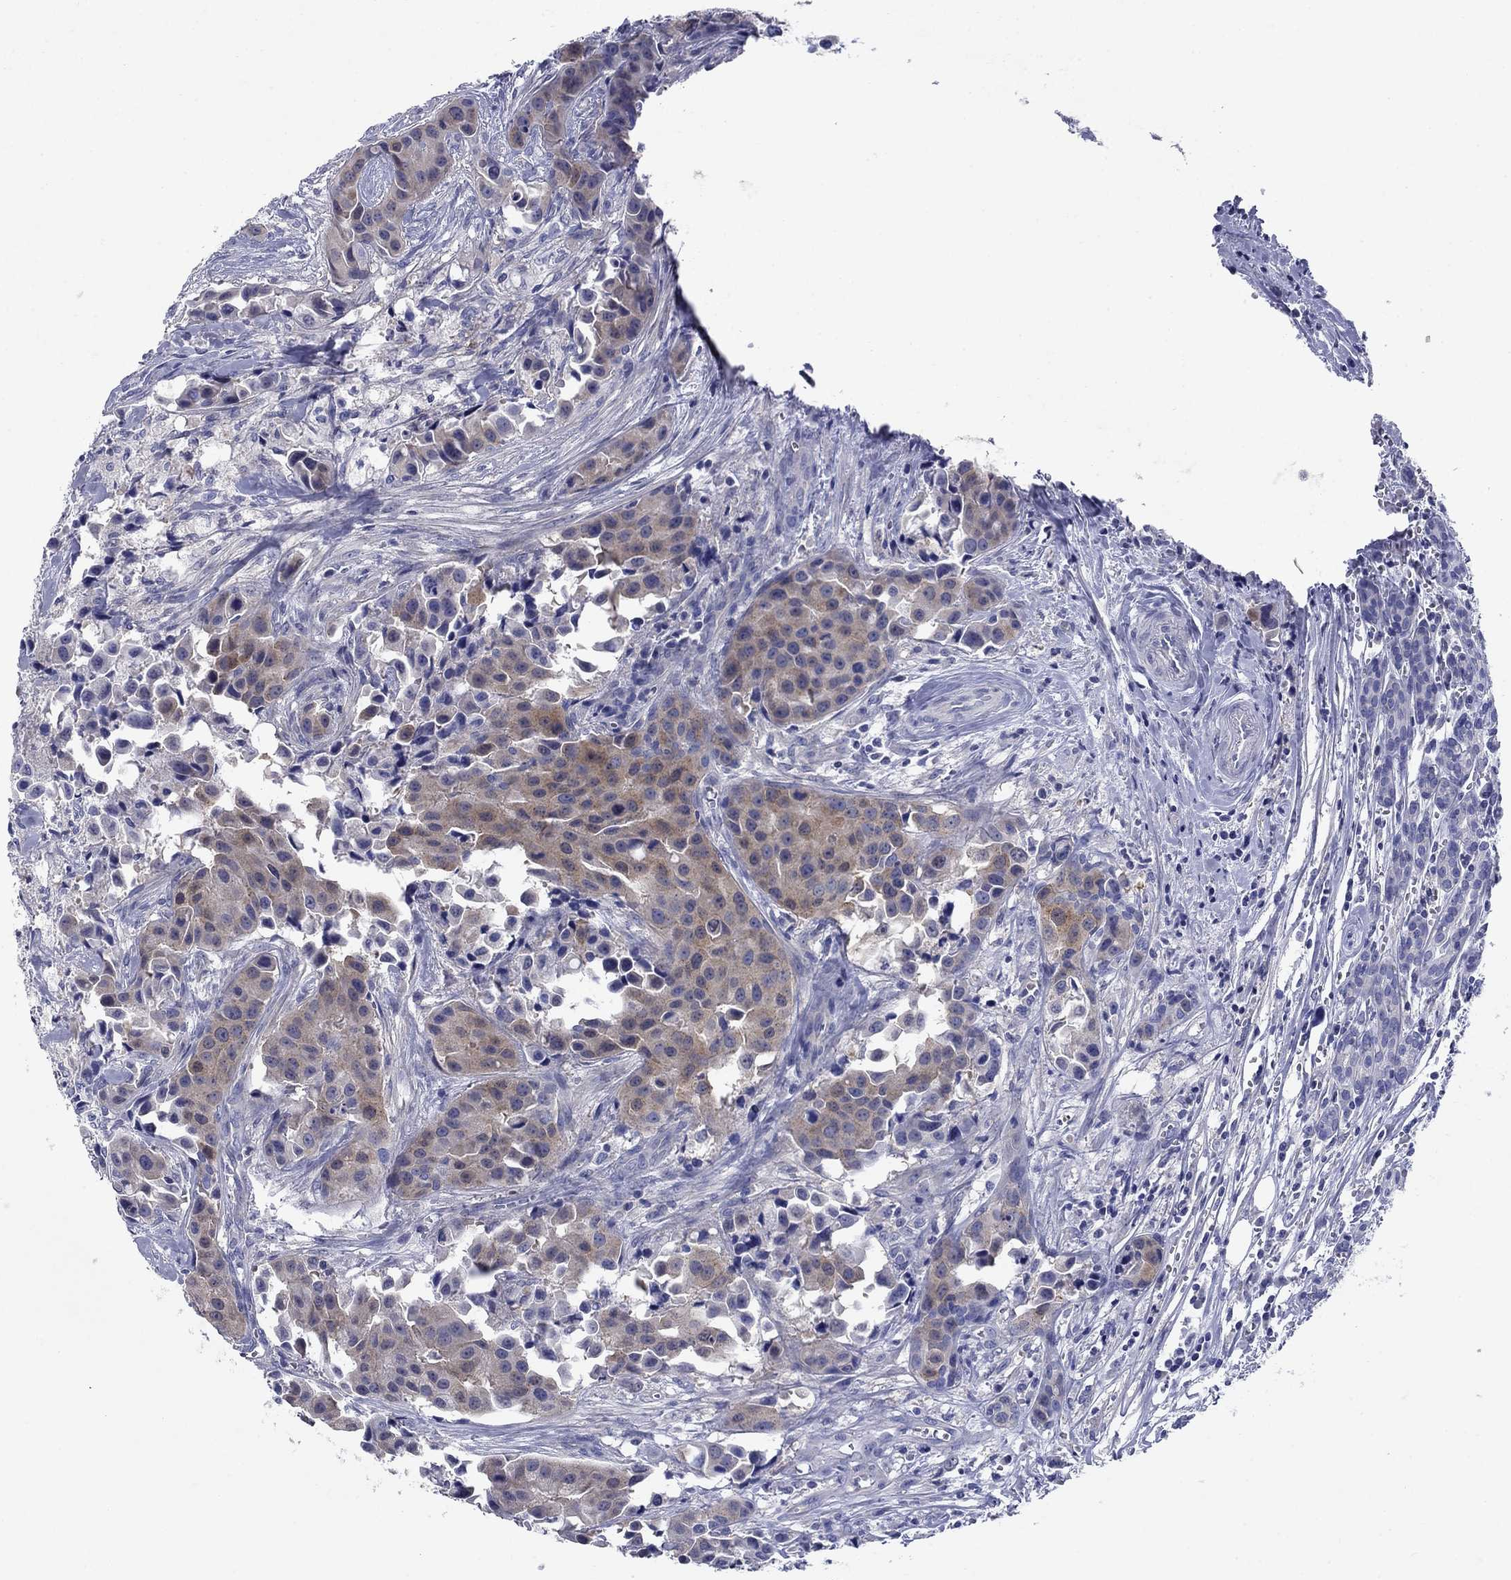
{"staining": {"intensity": "moderate", "quantity": "25%-75%", "location": "cytoplasmic/membranous"}, "tissue": "head and neck cancer", "cell_type": "Tumor cells", "image_type": "cancer", "snomed": [{"axis": "morphology", "description": "Adenocarcinoma, NOS"}, {"axis": "topography", "description": "Head-Neck"}], "caption": "An immunohistochemistry photomicrograph of neoplastic tissue is shown. Protein staining in brown shows moderate cytoplasmic/membranous positivity in adenocarcinoma (head and neck) within tumor cells.", "gene": "SULT2B1", "patient": {"sex": "male", "age": 76}}